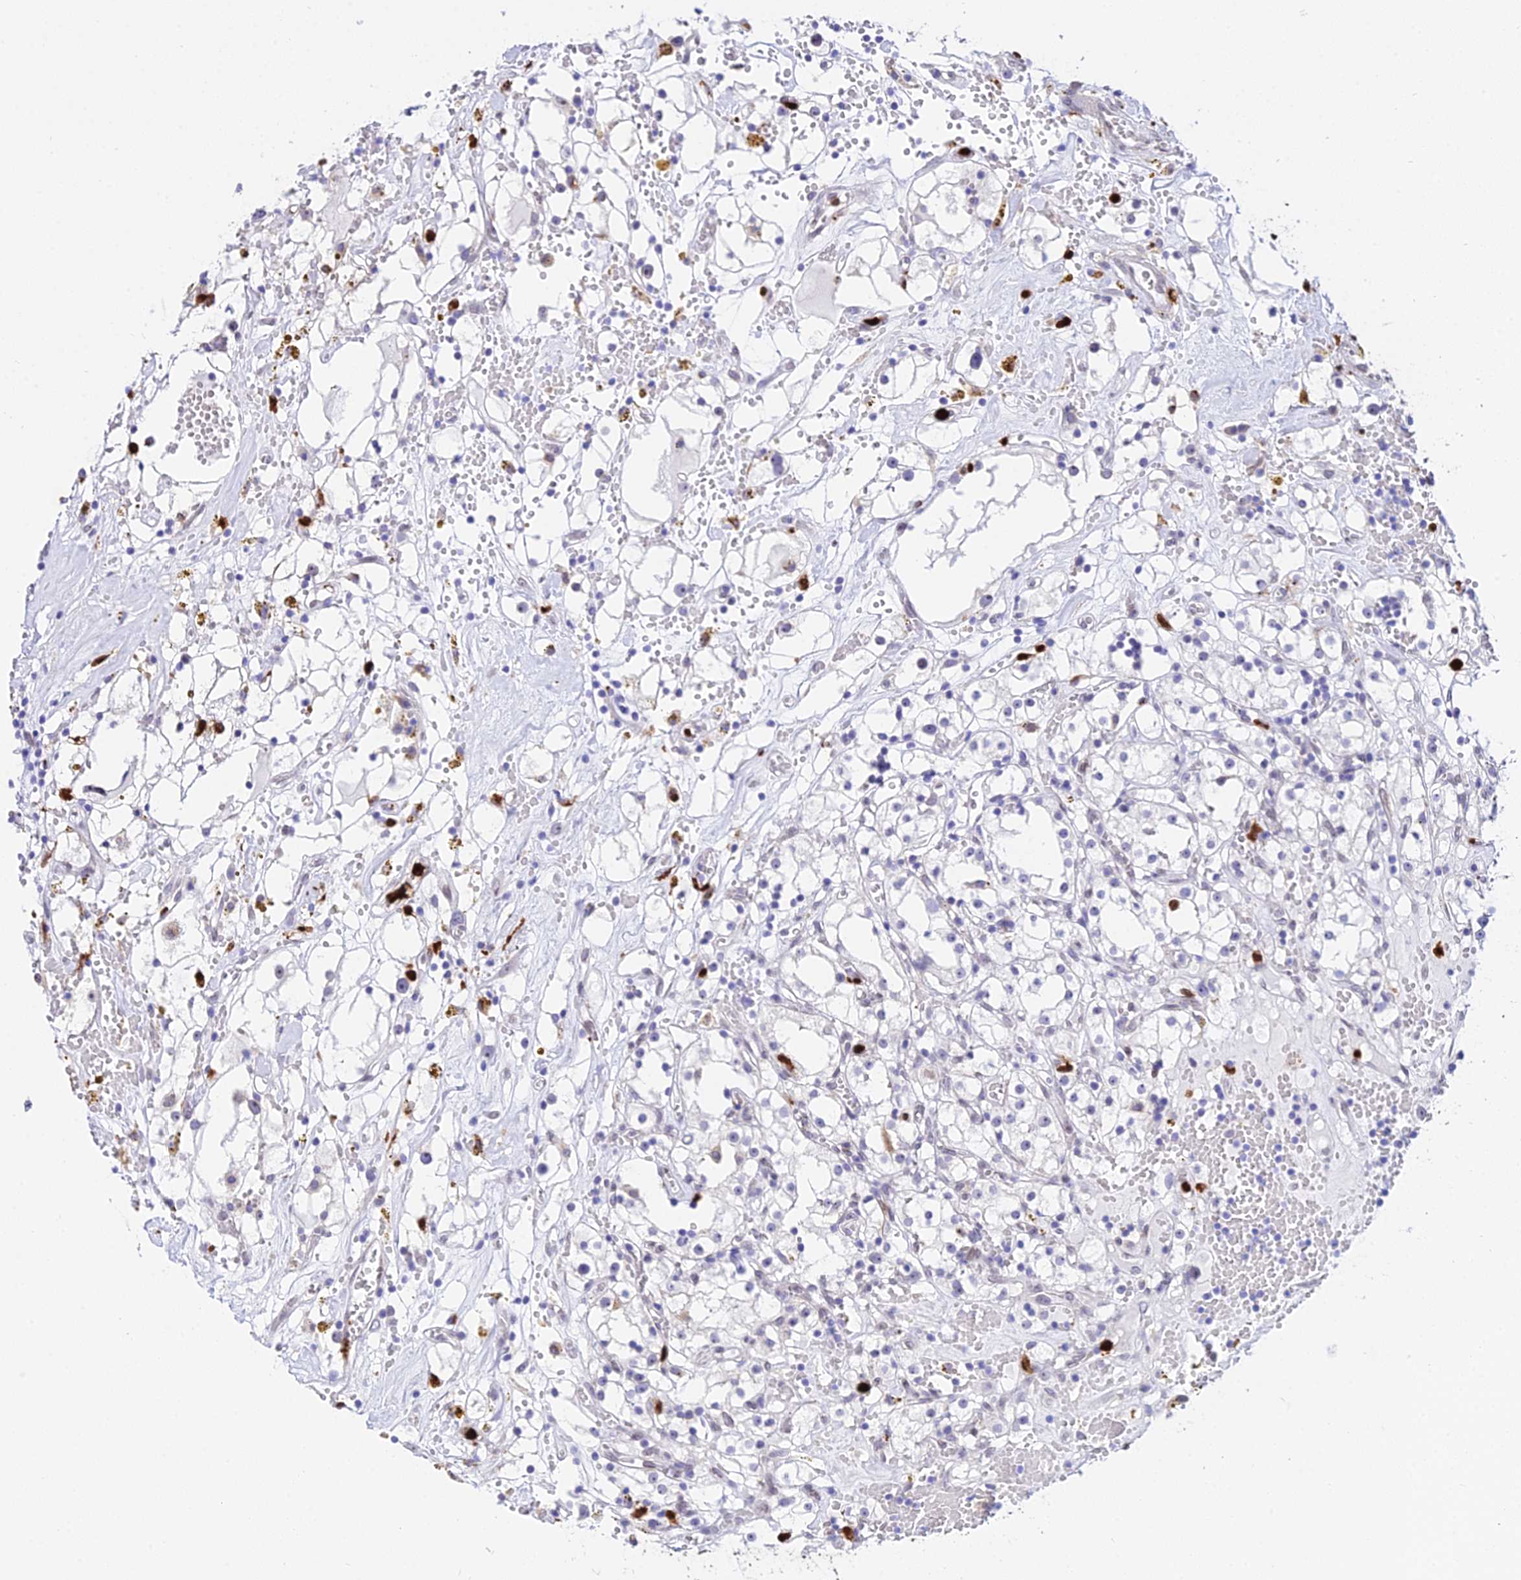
{"staining": {"intensity": "negative", "quantity": "none", "location": "none"}, "tissue": "renal cancer", "cell_type": "Tumor cells", "image_type": "cancer", "snomed": [{"axis": "morphology", "description": "Adenocarcinoma, NOS"}, {"axis": "topography", "description": "Kidney"}], "caption": "This is a image of IHC staining of renal adenocarcinoma, which shows no expression in tumor cells.", "gene": "MCM10", "patient": {"sex": "male", "age": 56}}